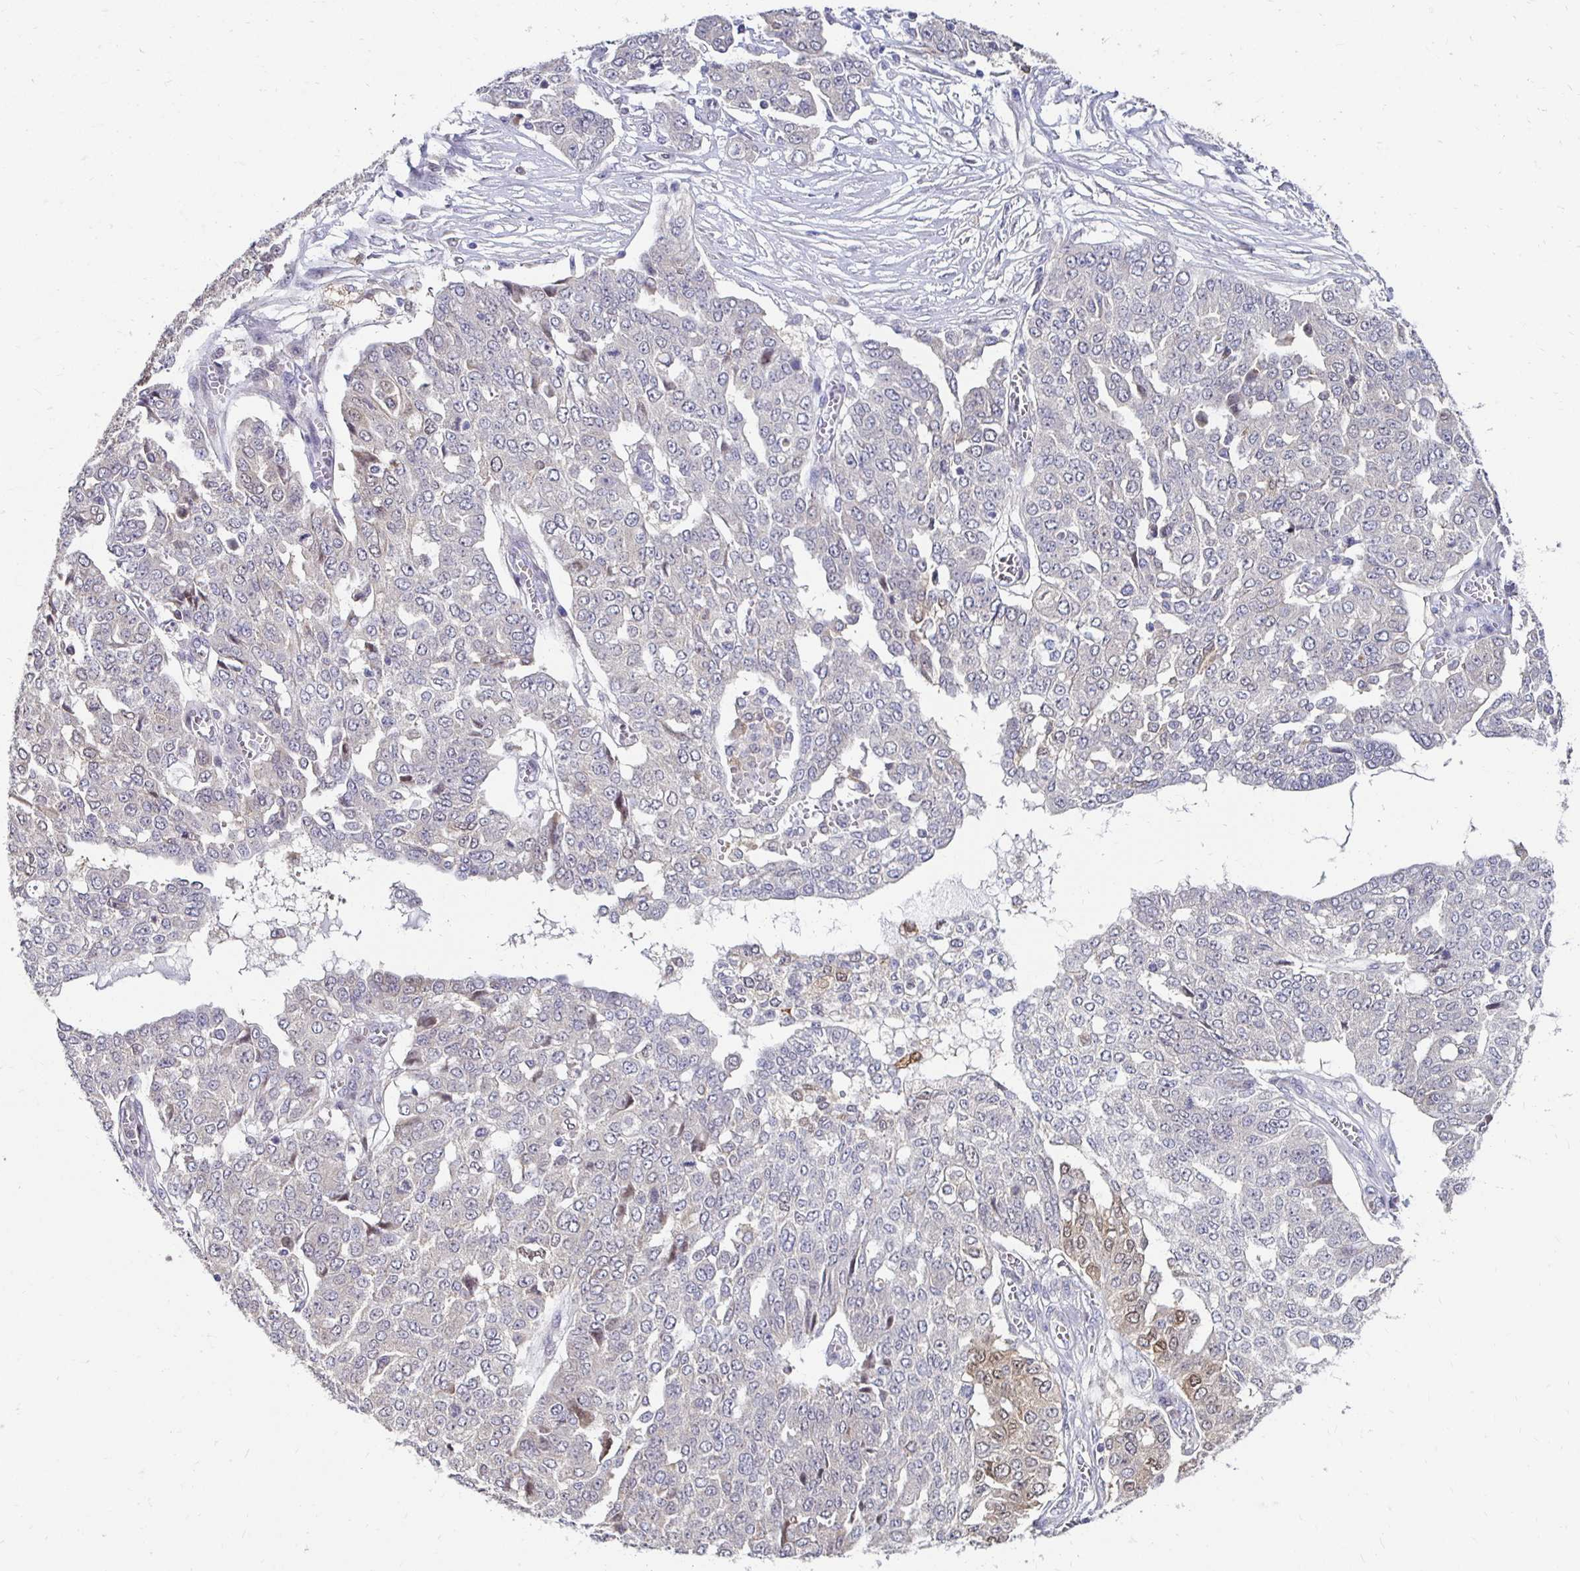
{"staining": {"intensity": "weak", "quantity": "<25%", "location": "cytoplasmic/membranous"}, "tissue": "ovarian cancer", "cell_type": "Tumor cells", "image_type": "cancer", "snomed": [{"axis": "morphology", "description": "Cystadenocarcinoma, serous, NOS"}, {"axis": "topography", "description": "Soft tissue"}, {"axis": "topography", "description": "Ovary"}], "caption": "Immunohistochemistry of ovarian cancer (serous cystadenocarcinoma) exhibits no positivity in tumor cells.", "gene": "PADI2", "patient": {"sex": "female", "age": 57}}